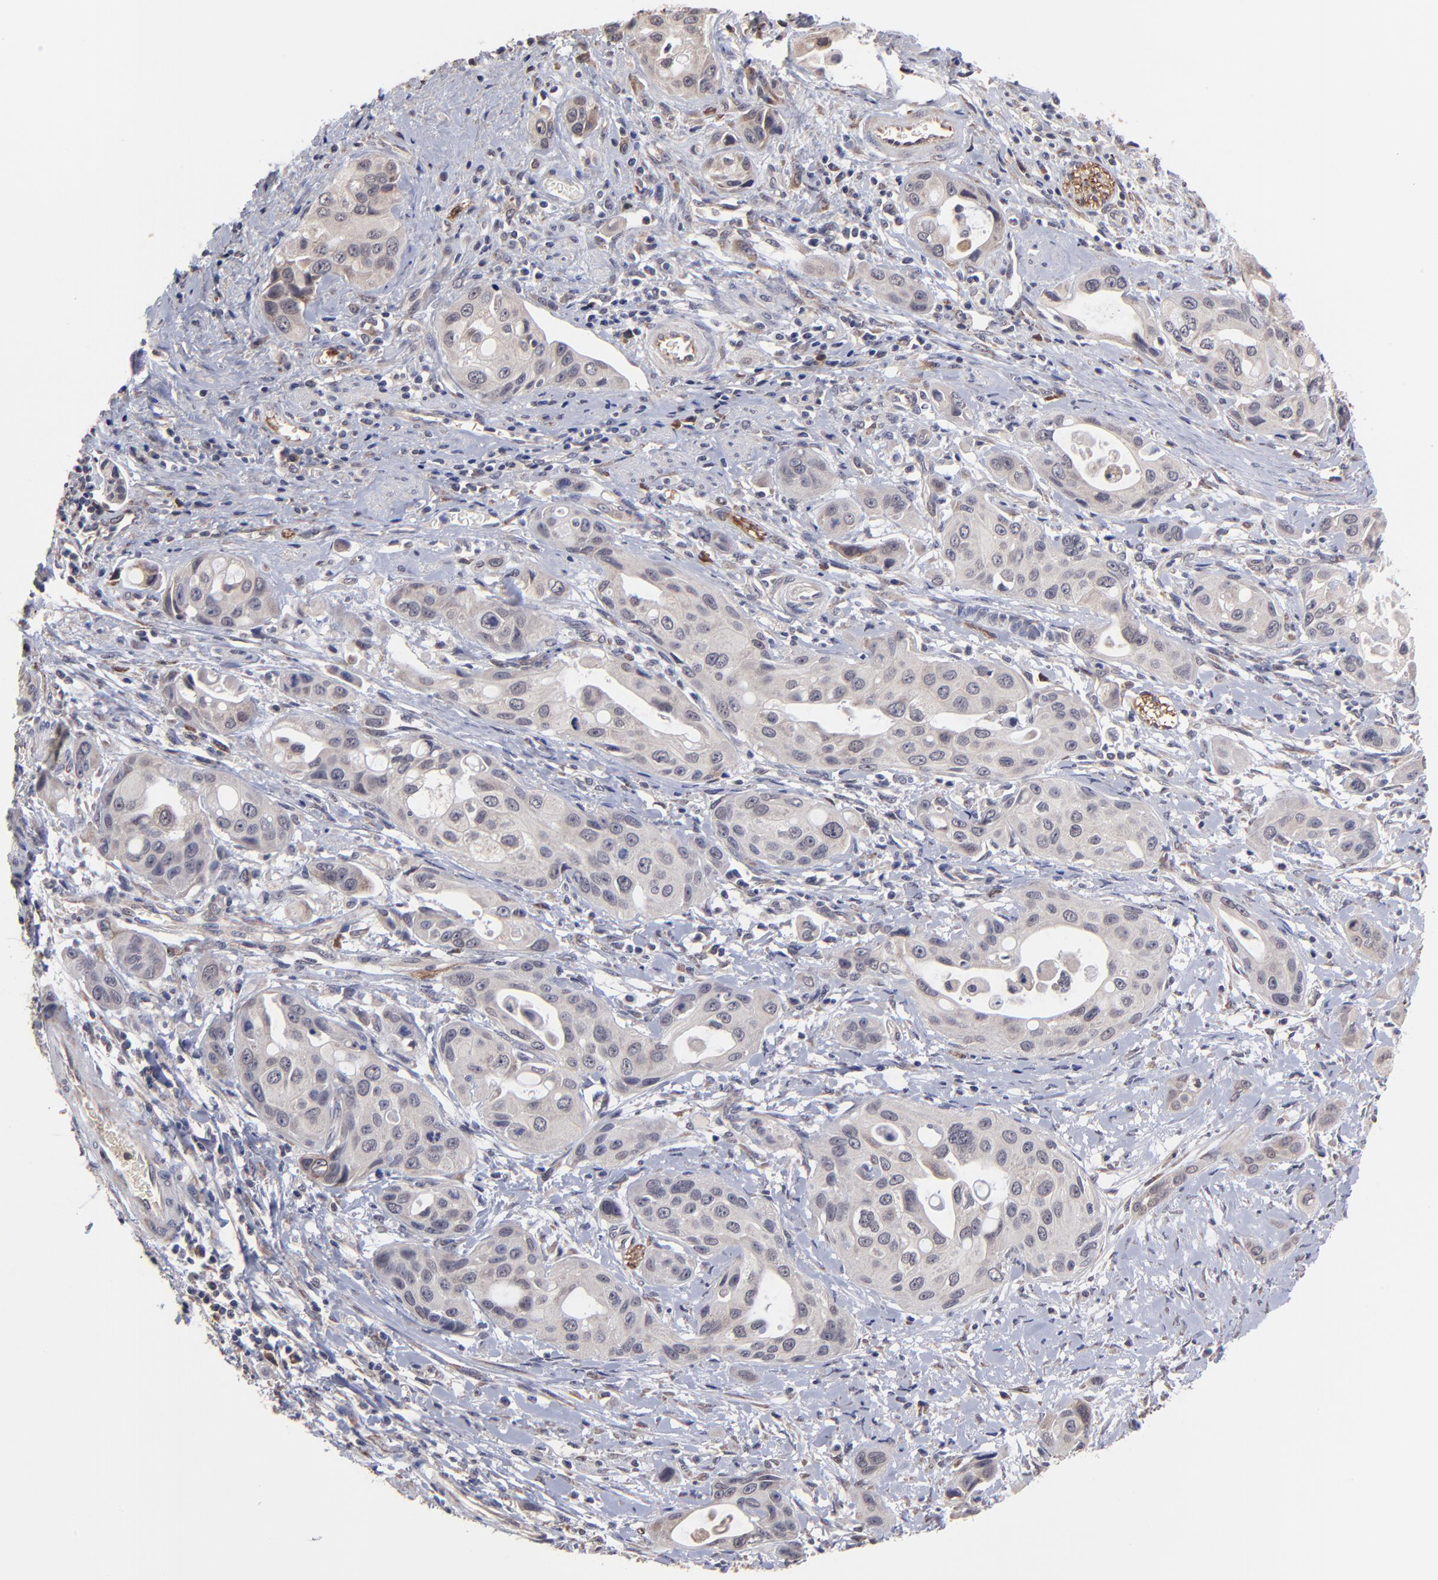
{"staining": {"intensity": "weak", "quantity": "<25%", "location": "cytoplasmic/membranous"}, "tissue": "pancreatic cancer", "cell_type": "Tumor cells", "image_type": "cancer", "snomed": [{"axis": "morphology", "description": "Adenocarcinoma, NOS"}, {"axis": "topography", "description": "Pancreas"}], "caption": "Tumor cells are negative for brown protein staining in pancreatic adenocarcinoma. (Brightfield microscopy of DAB (3,3'-diaminobenzidine) immunohistochemistry at high magnification).", "gene": "CHL1", "patient": {"sex": "female", "age": 60}}